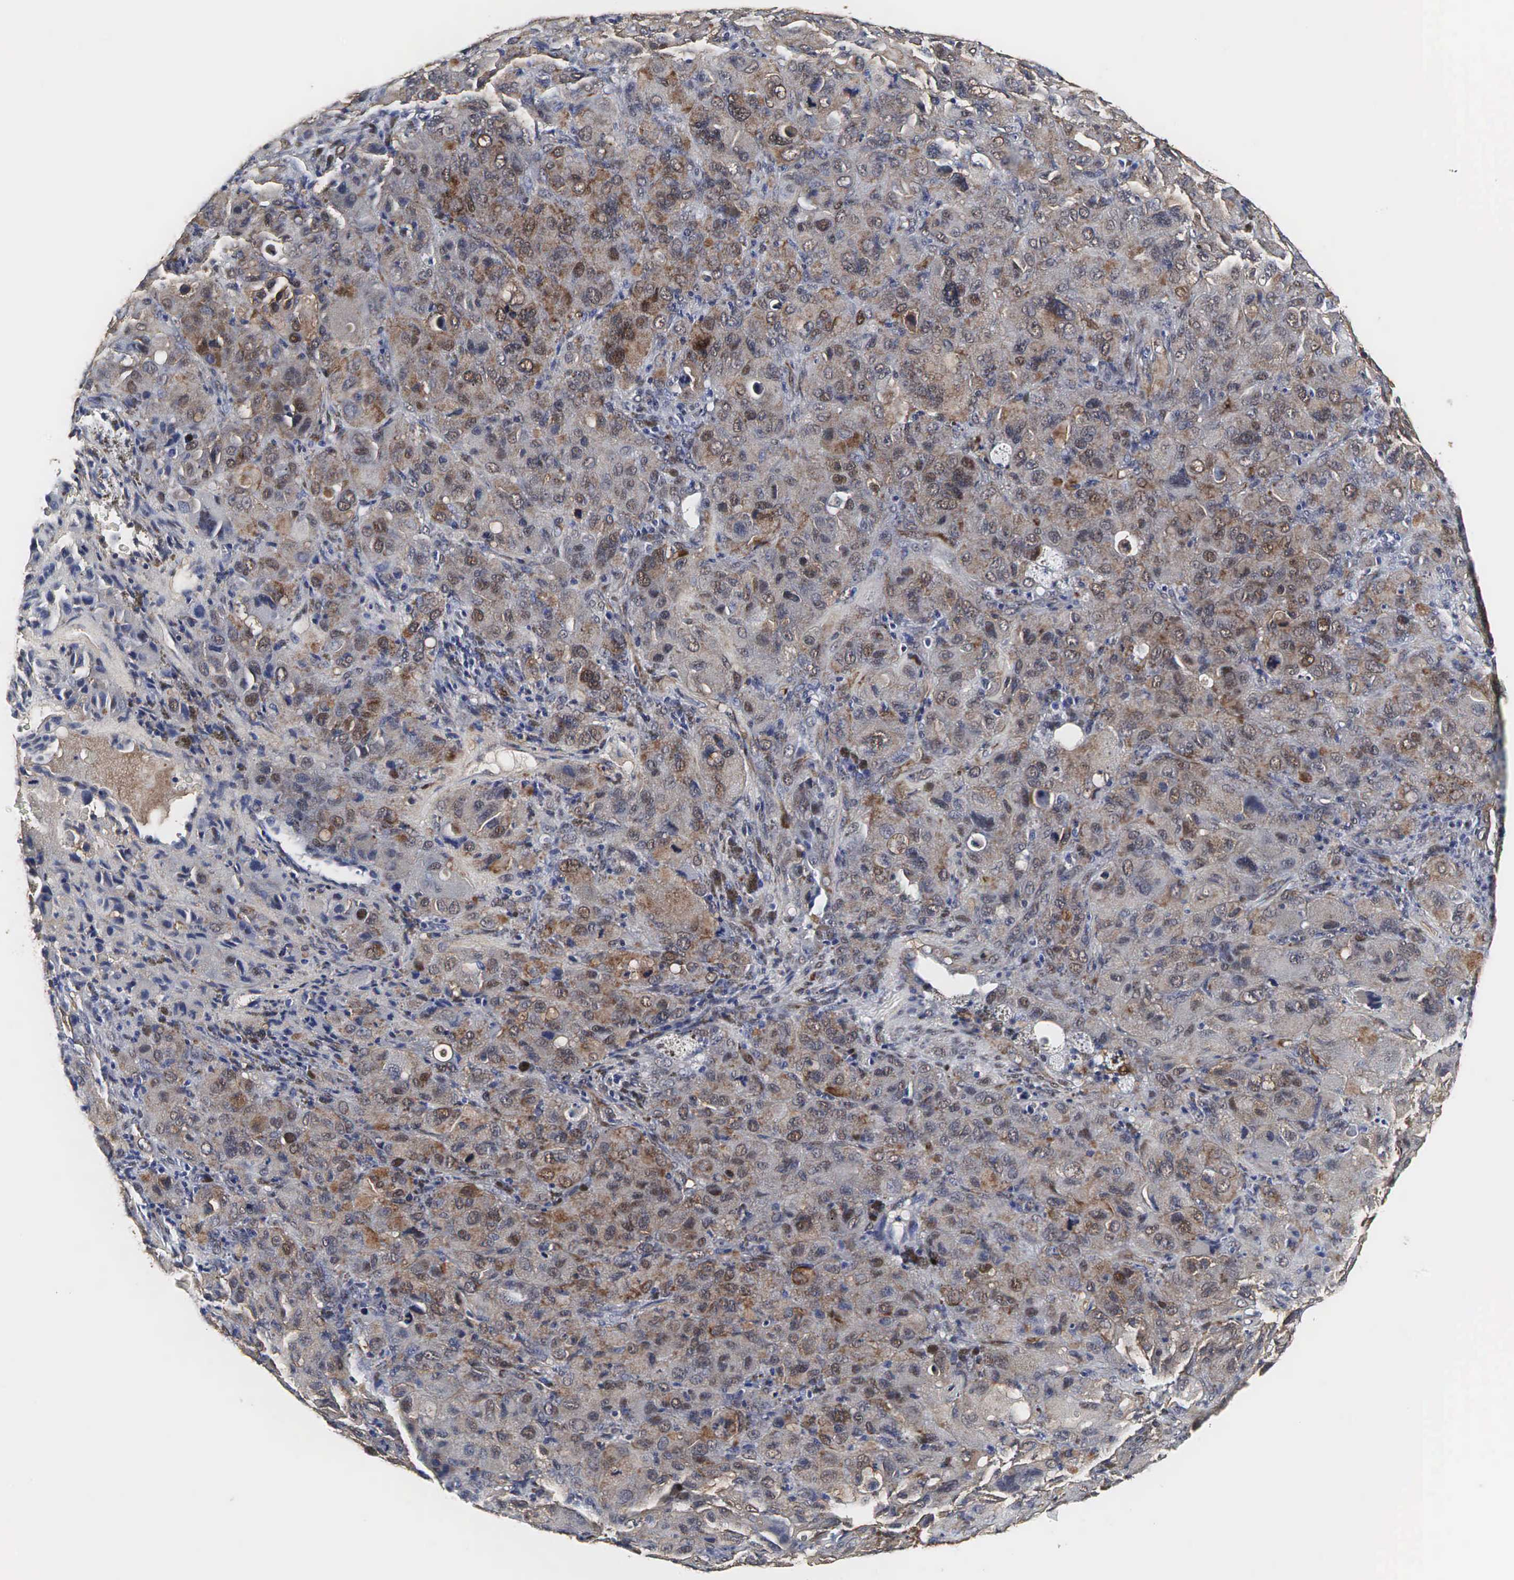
{"staining": {"intensity": "moderate", "quantity": "25%-75%", "location": "cytoplasmic/membranous,nuclear"}, "tissue": "melanoma", "cell_type": "Tumor cells", "image_type": "cancer", "snomed": [{"axis": "morphology", "description": "Malignant melanoma, Metastatic site"}, {"axis": "topography", "description": "Skin"}], "caption": "Human melanoma stained with a brown dye exhibits moderate cytoplasmic/membranous and nuclear positive expression in approximately 25%-75% of tumor cells.", "gene": "SPIN1", "patient": {"sex": "male", "age": 32}}